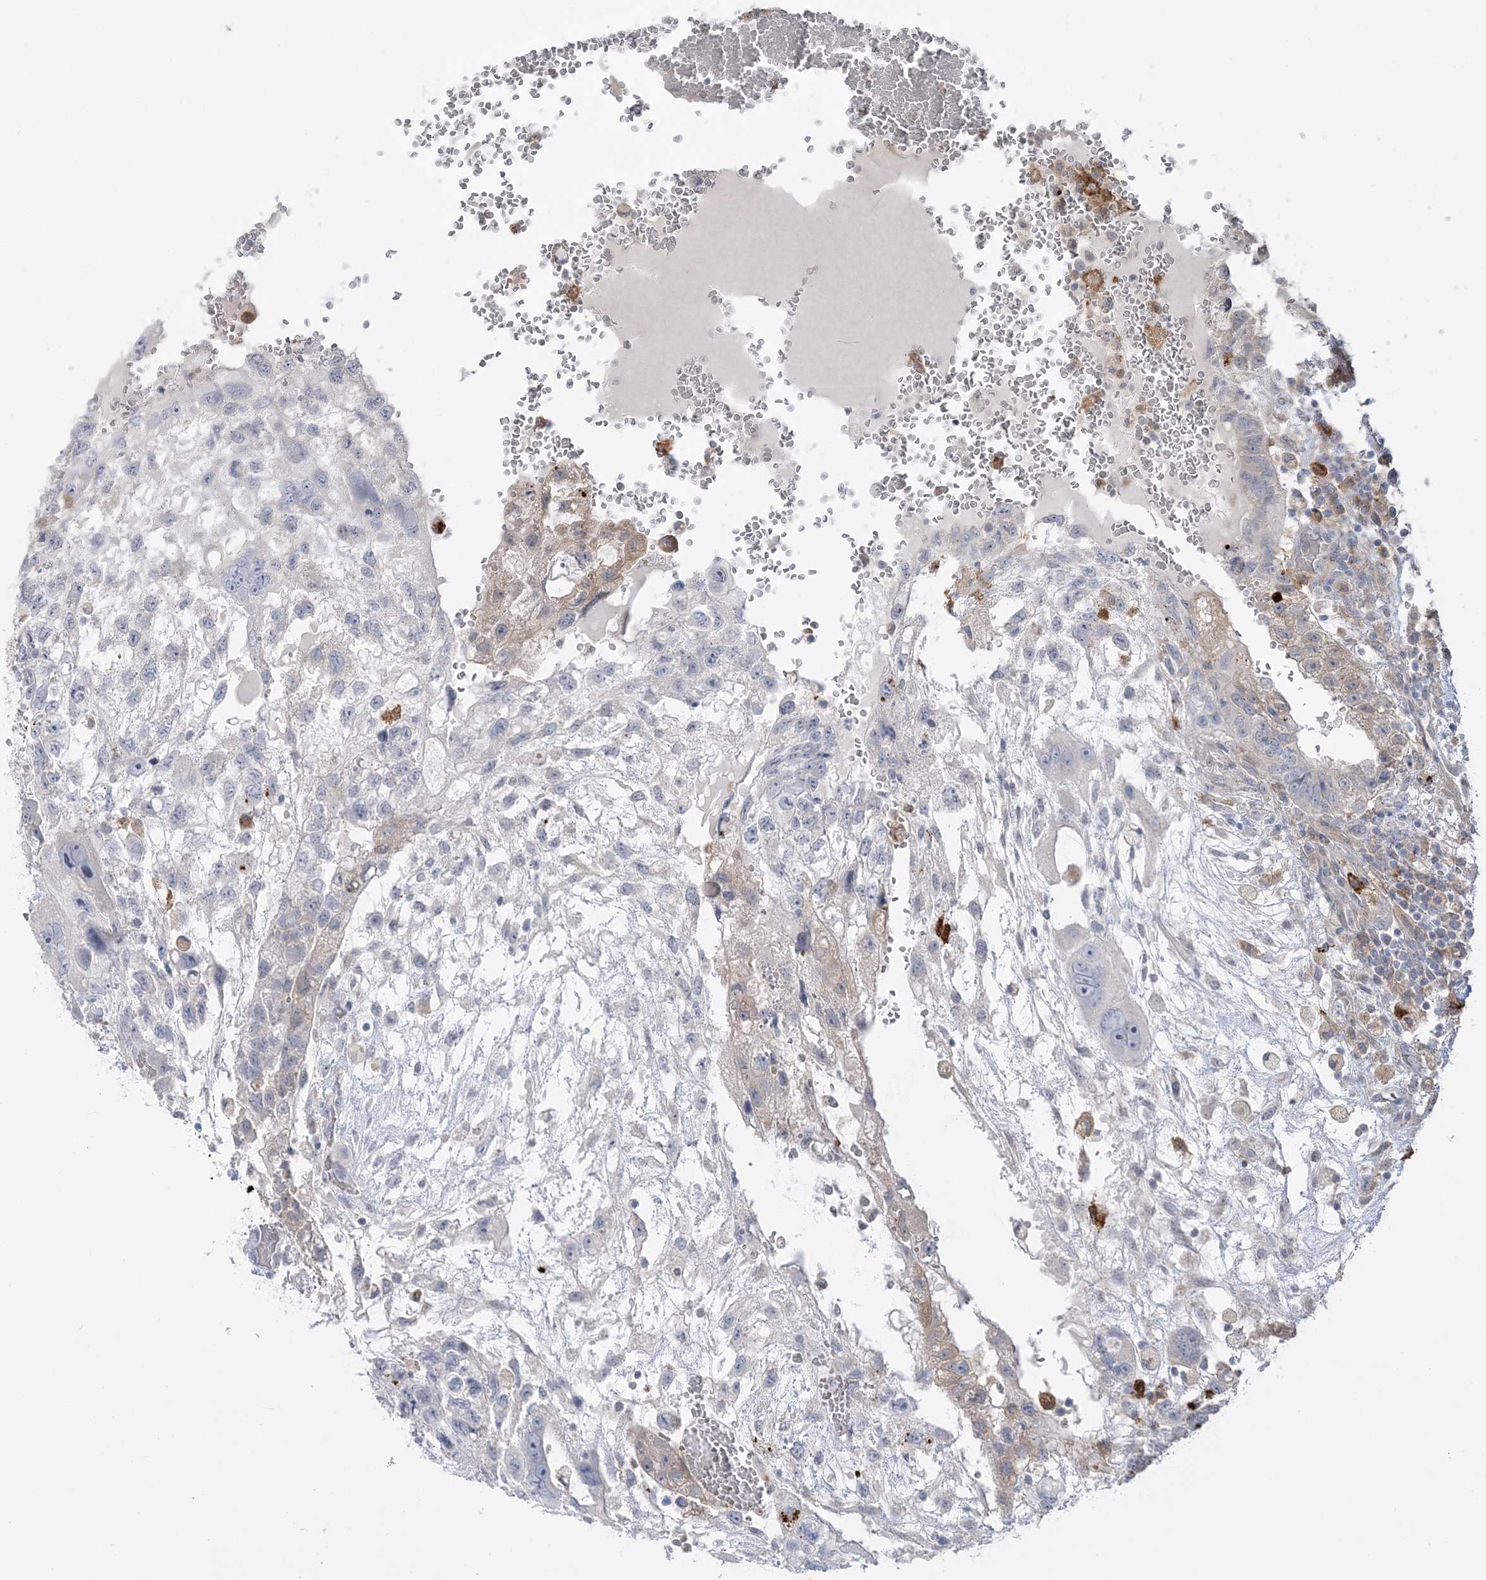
{"staining": {"intensity": "negative", "quantity": "none", "location": "none"}, "tissue": "testis cancer", "cell_type": "Tumor cells", "image_type": "cancer", "snomed": [{"axis": "morphology", "description": "Carcinoma, Embryonal, NOS"}, {"axis": "topography", "description": "Testis"}], "caption": "Testis cancer stained for a protein using IHC shows no staining tumor cells.", "gene": "HAAO", "patient": {"sex": "male", "age": 36}}